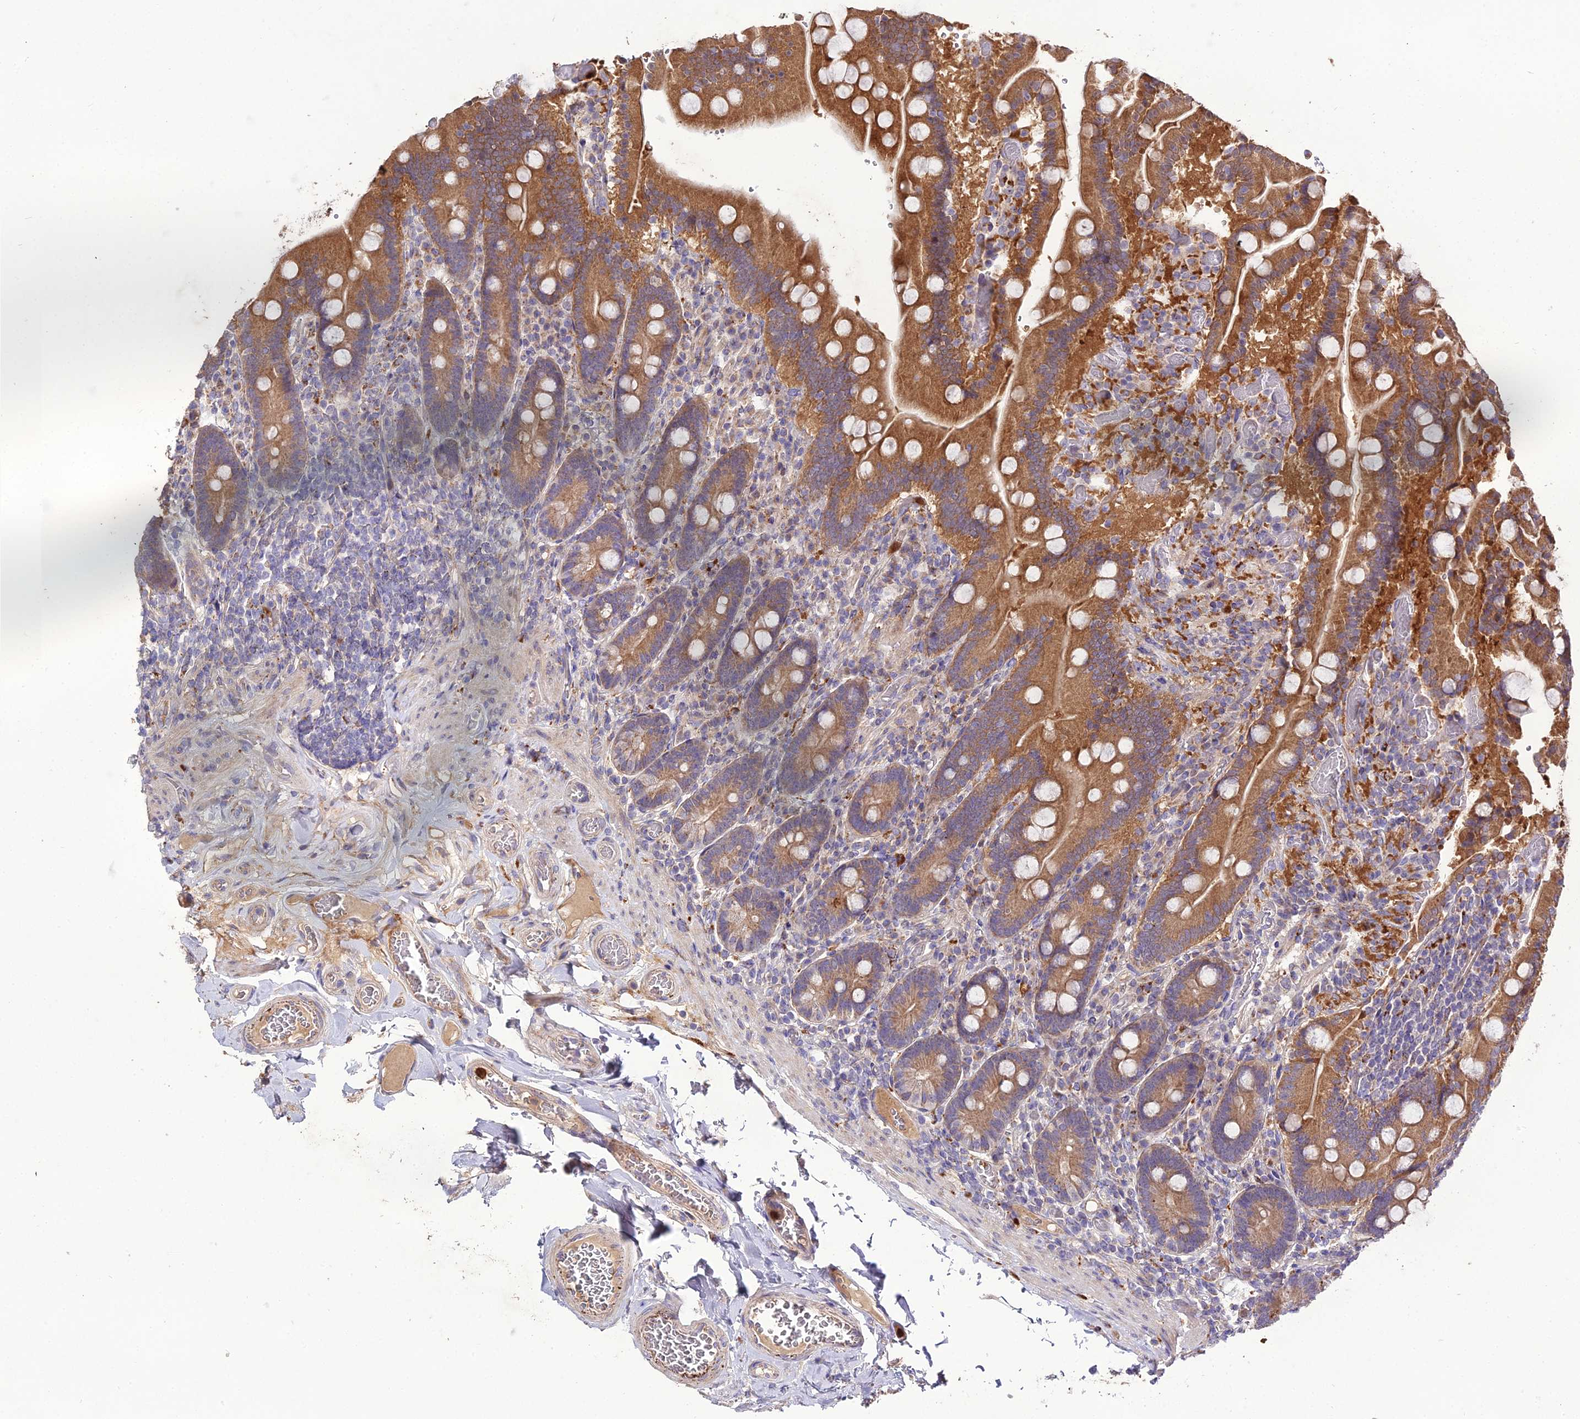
{"staining": {"intensity": "moderate", "quantity": ">75%", "location": "cytoplasmic/membranous"}, "tissue": "duodenum", "cell_type": "Glandular cells", "image_type": "normal", "snomed": [{"axis": "morphology", "description": "Normal tissue, NOS"}, {"axis": "topography", "description": "Duodenum"}], "caption": "Moderate cytoplasmic/membranous staining is identified in about >75% of glandular cells in benign duodenum.", "gene": "EID2", "patient": {"sex": "female", "age": 62}}